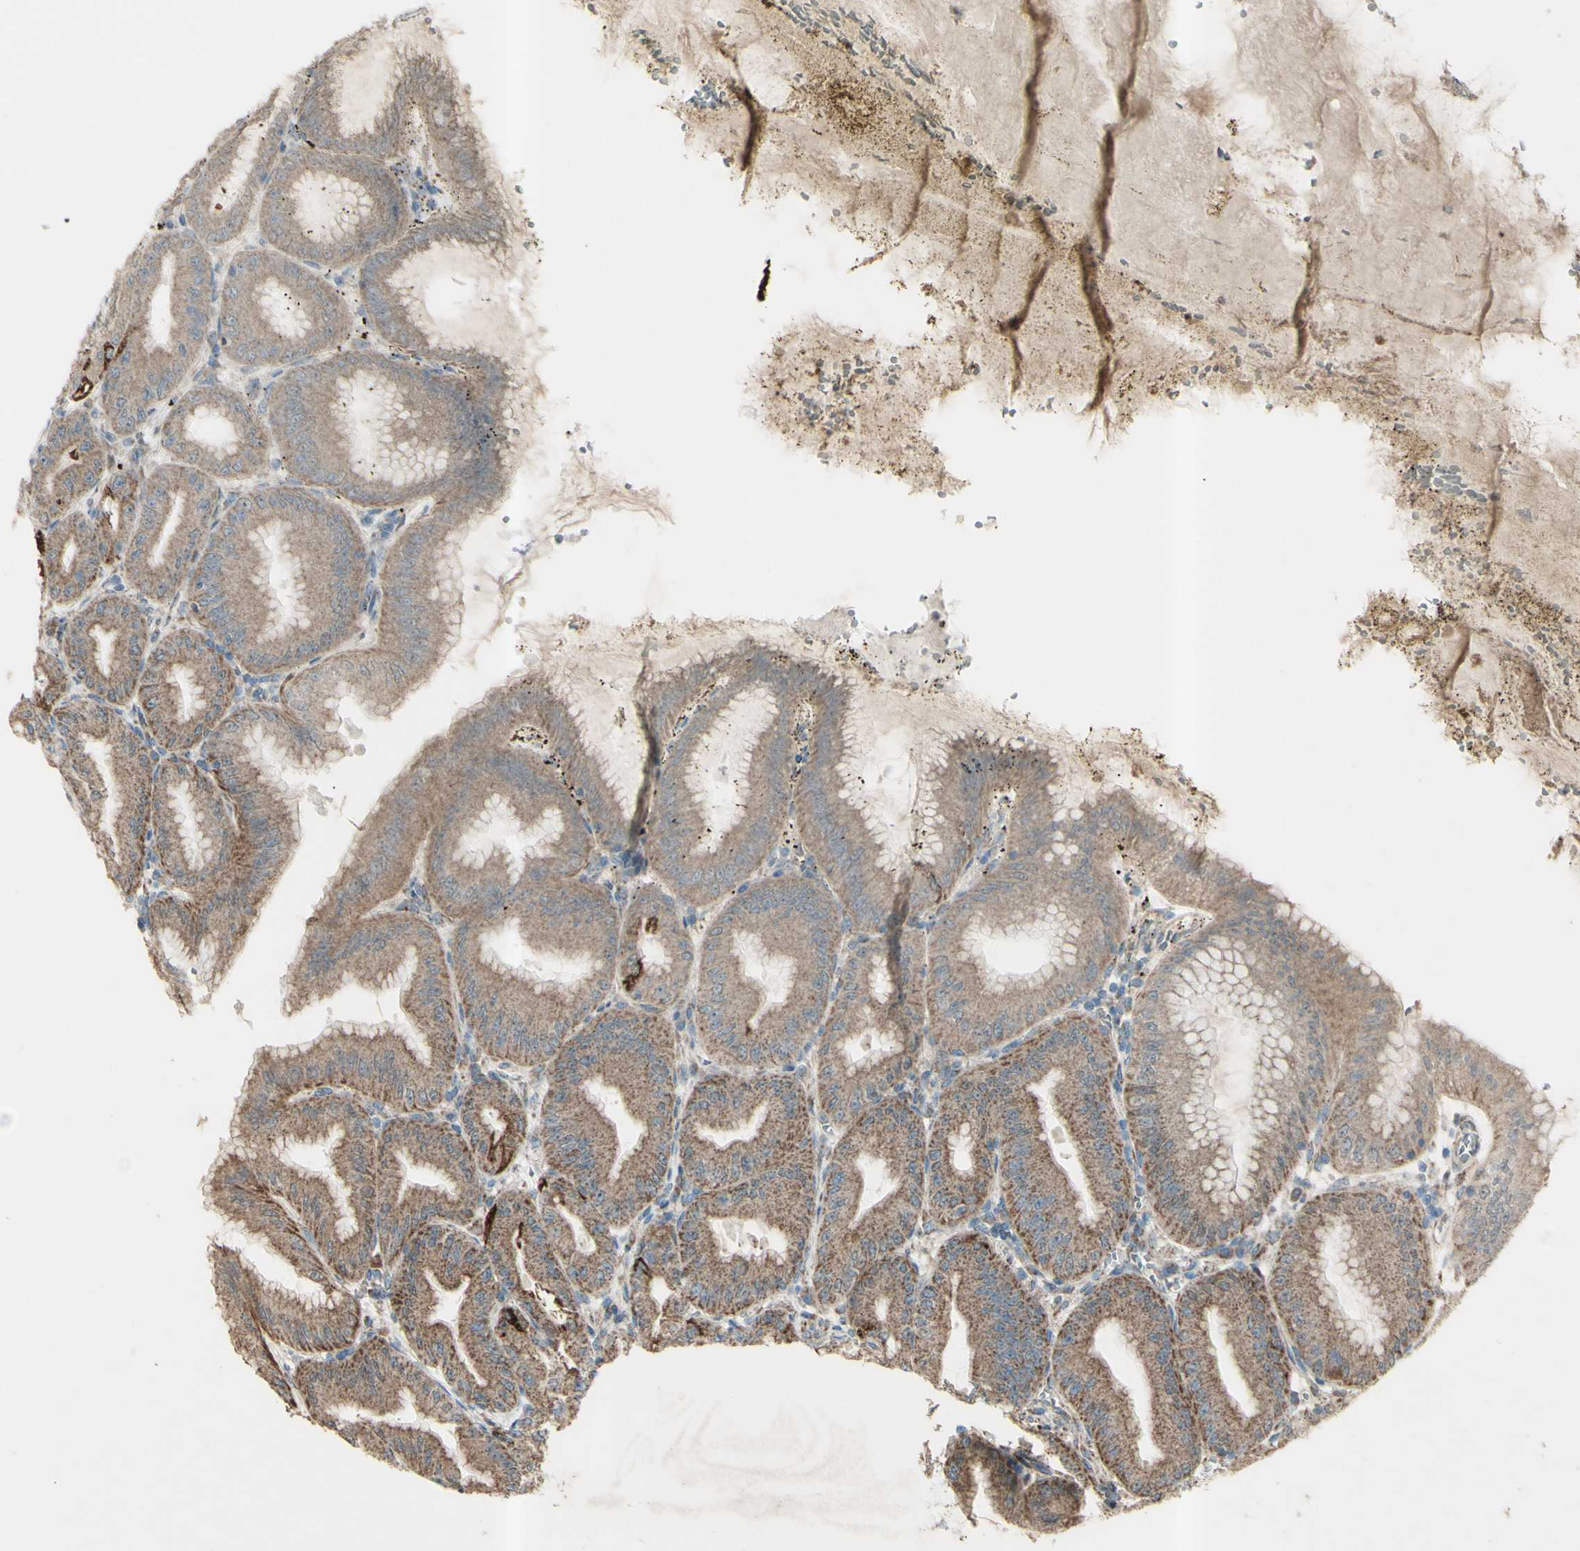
{"staining": {"intensity": "strong", "quantity": ">75%", "location": "cytoplasmic/membranous"}, "tissue": "stomach", "cell_type": "Glandular cells", "image_type": "normal", "snomed": [{"axis": "morphology", "description": "Normal tissue, NOS"}, {"axis": "topography", "description": "Stomach, lower"}], "caption": "Immunohistochemistry (IHC) micrograph of unremarkable stomach: stomach stained using immunohistochemistry (IHC) reveals high levels of strong protein expression localized specifically in the cytoplasmic/membranous of glandular cells, appearing as a cytoplasmic/membranous brown color.", "gene": "RHOT1", "patient": {"sex": "male", "age": 71}}